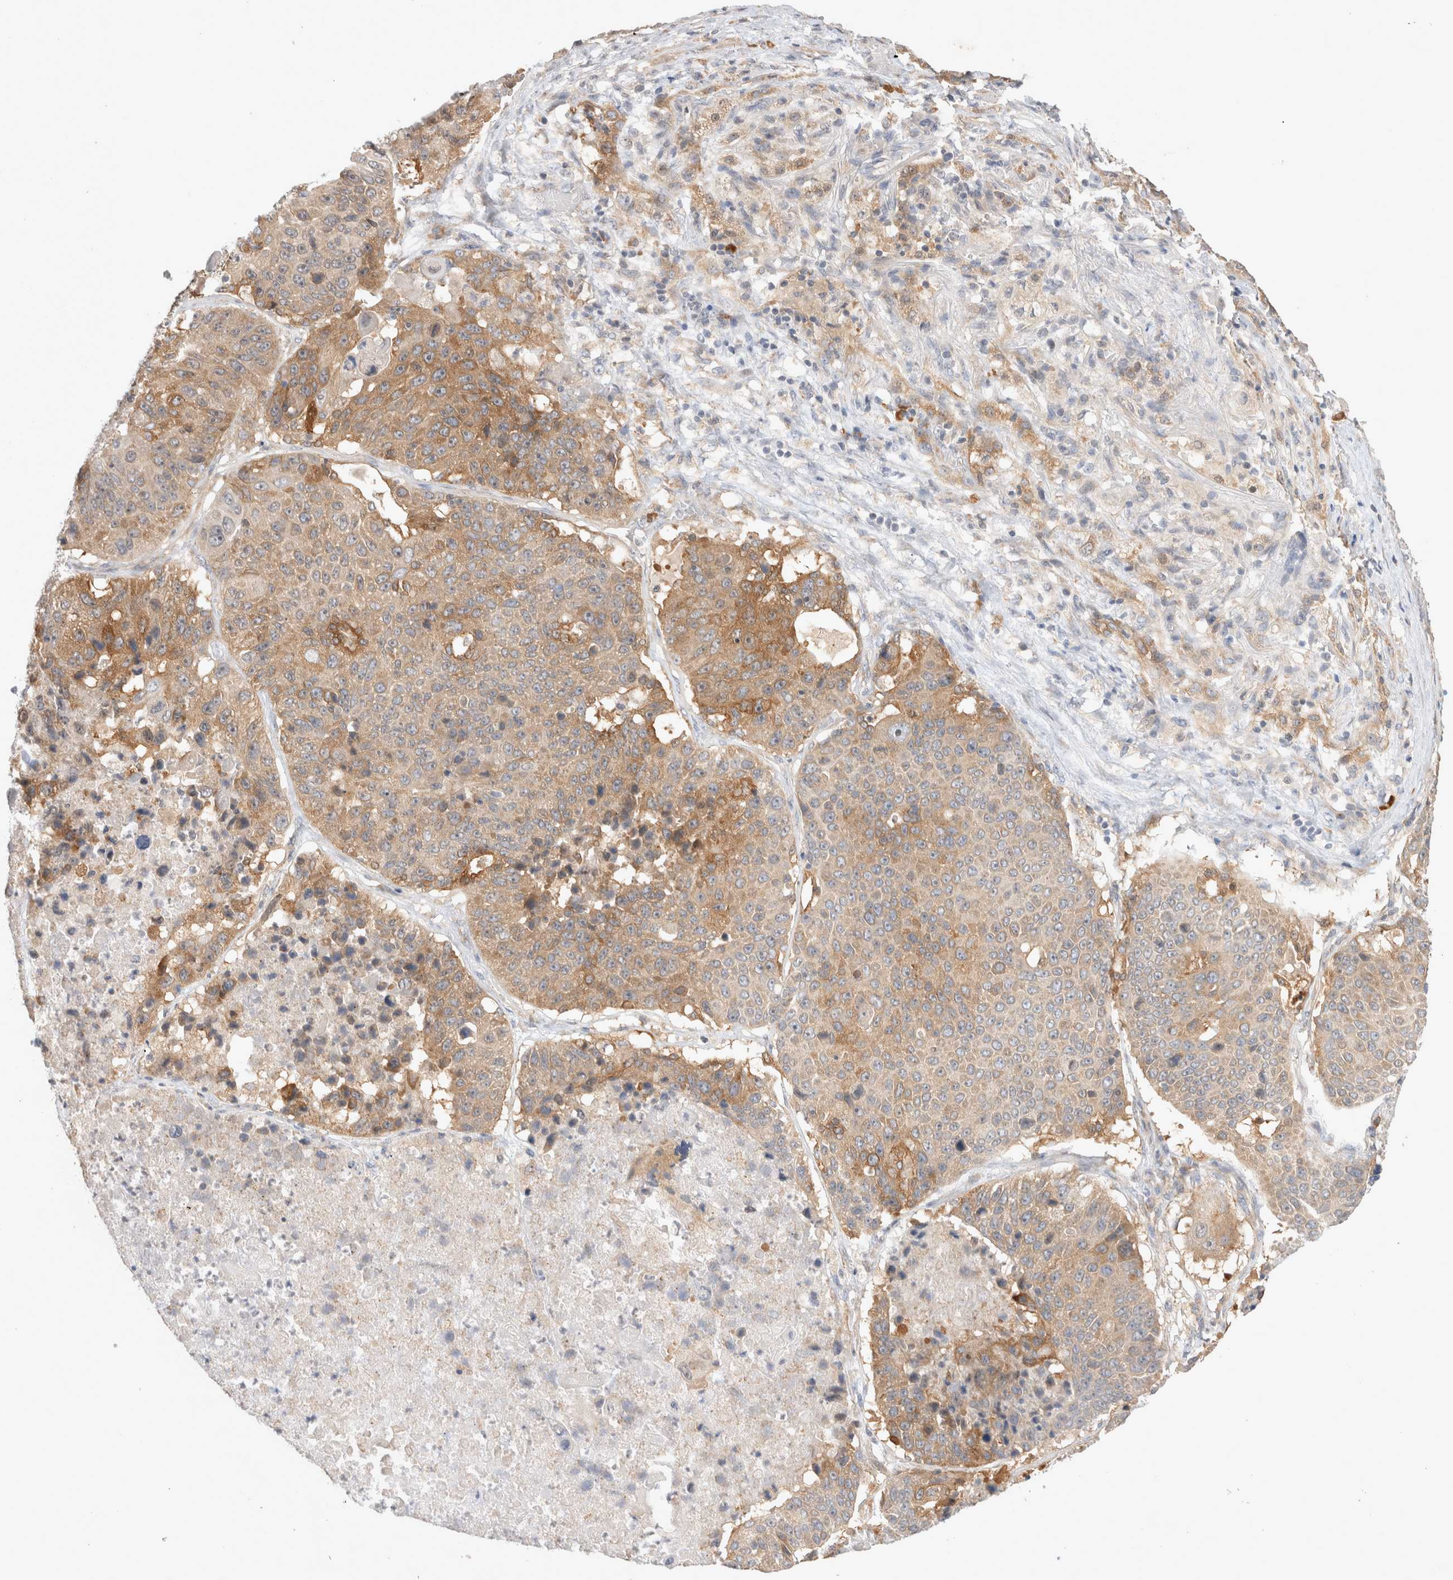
{"staining": {"intensity": "moderate", "quantity": "25%-75%", "location": "cytoplasmic/membranous"}, "tissue": "lung cancer", "cell_type": "Tumor cells", "image_type": "cancer", "snomed": [{"axis": "morphology", "description": "Squamous cell carcinoma, NOS"}, {"axis": "topography", "description": "Lung"}], "caption": "Immunohistochemistry micrograph of lung cancer stained for a protein (brown), which exhibits medium levels of moderate cytoplasmic/membranous expression in approximately 25%-75% of tumor cells.", "gene": "NEDD4L", "patient": {"sex": "male", "age": 61}}